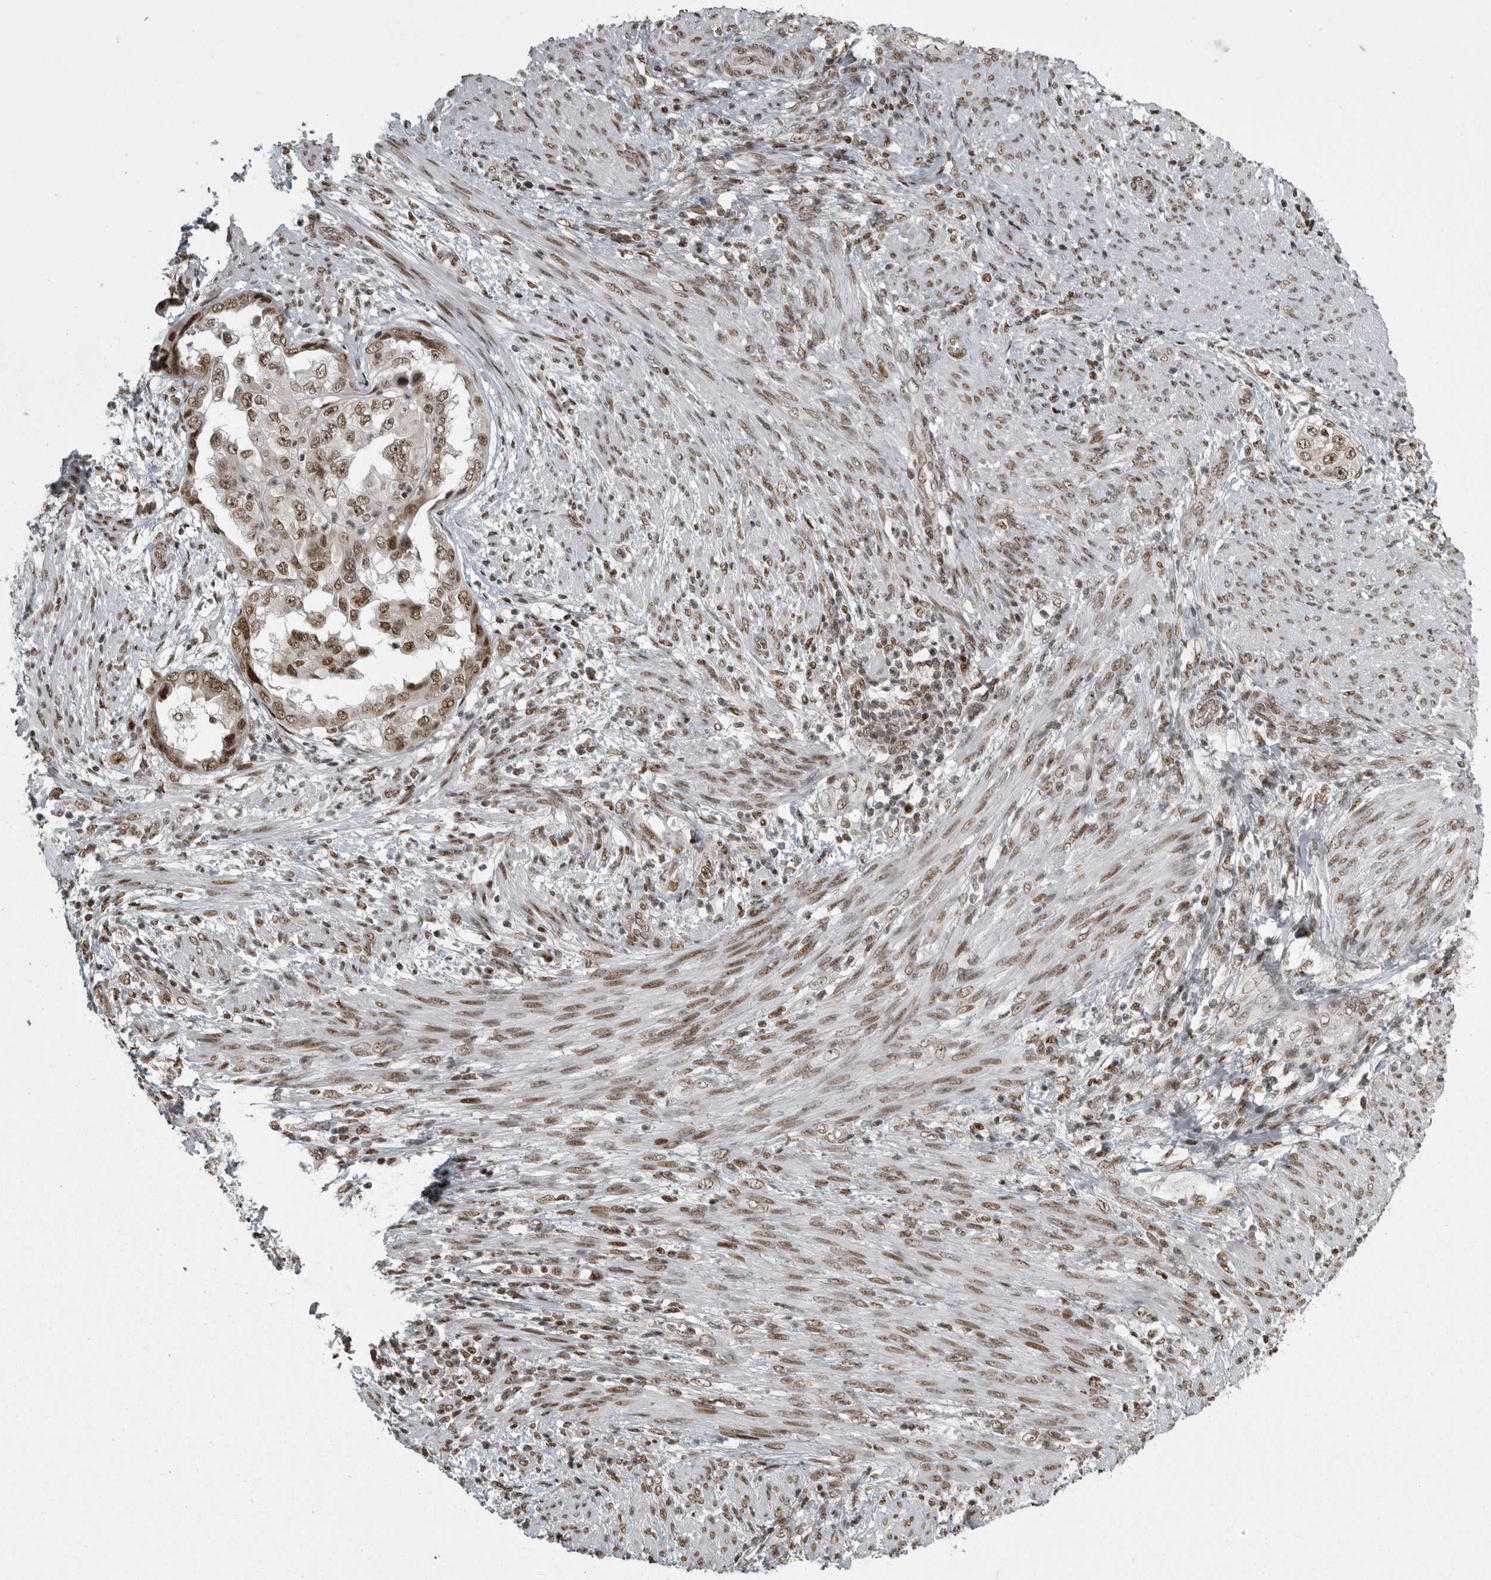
{"staining": {"intensity": "moderate", "quantity": ">75%", "location": "nuclear"}, "tissue": "endometrial cancer", "cell_type": "Tumor cells", "image_type": "cancer", "snomed": [{"axis": "morphology", "description": "Adenocarcinoma, NOS"}, {"axis": "topography", "description": "Endometrium"}], "caption": "Endometrial cancer (adenocarcinoma) was stained to show a protein in brown. There is medium levels of moderate nuclear positivity in about >75% of tumor cells.", "gene": "YAF2", "patient": {"sex": "female", "age": 85}}